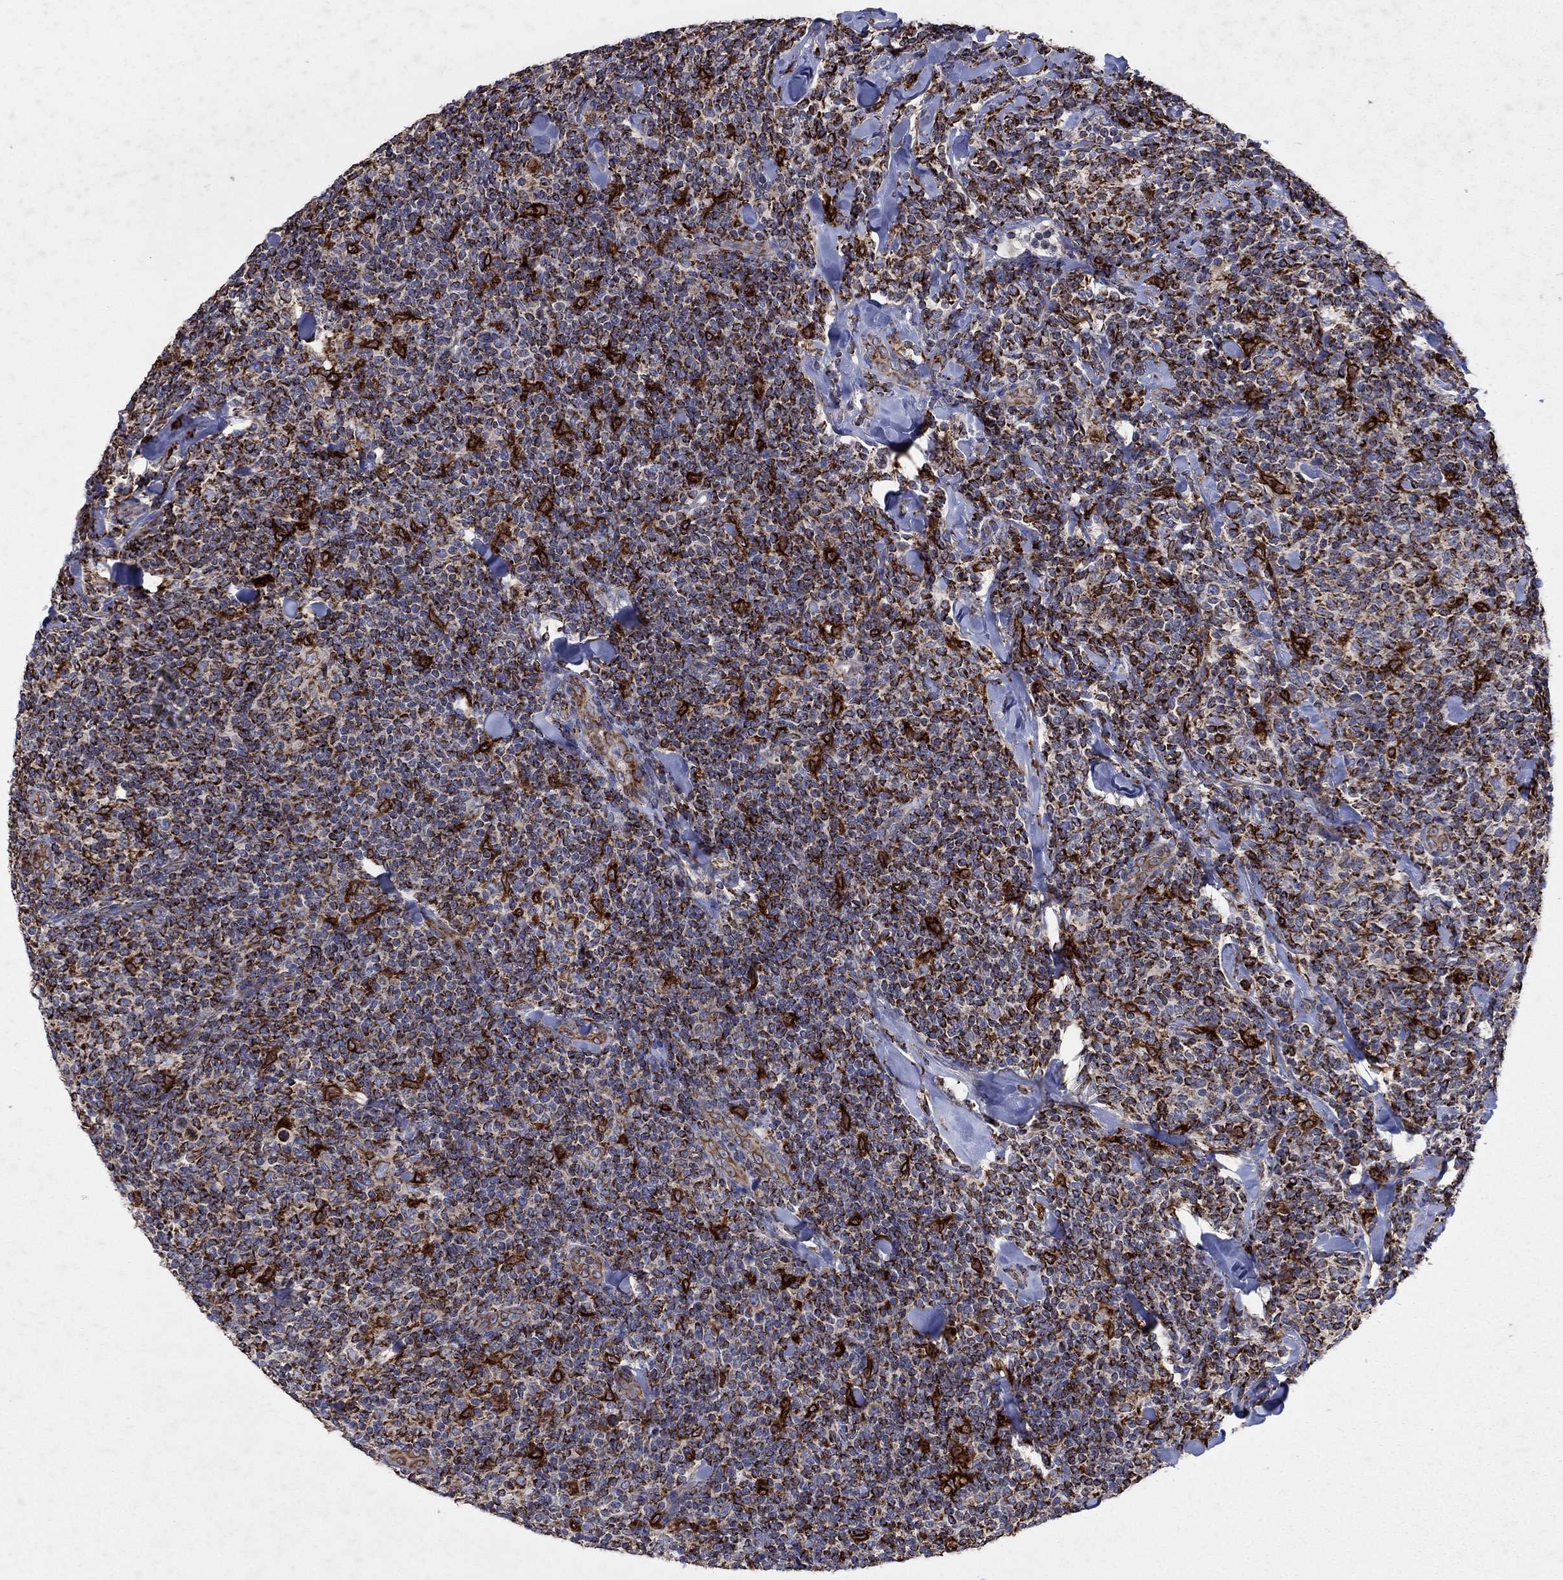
{"staining": {"intensity": "strong", "quantity": ">75%", "location": "cytoplasmic/membranous"}, "tissue": "lymphoma", "cell_type": "Tumor cells", "image_type": "cancer", "snomed": [{"axis": "morphology", "description": "Malignant lymphoma, non-Hodgkin's type, Low grade"}, {"axis": "topography", "description": "Lymph node"}], "caption": "This histopathology image displays immunohistochemistry staining of human lymphoma, with high strong cytoplasmic/membranous expression in approximately >75% of tumor cells.", "gene": "NCEH1", "patient": {"sex": "female", "age": 56}}